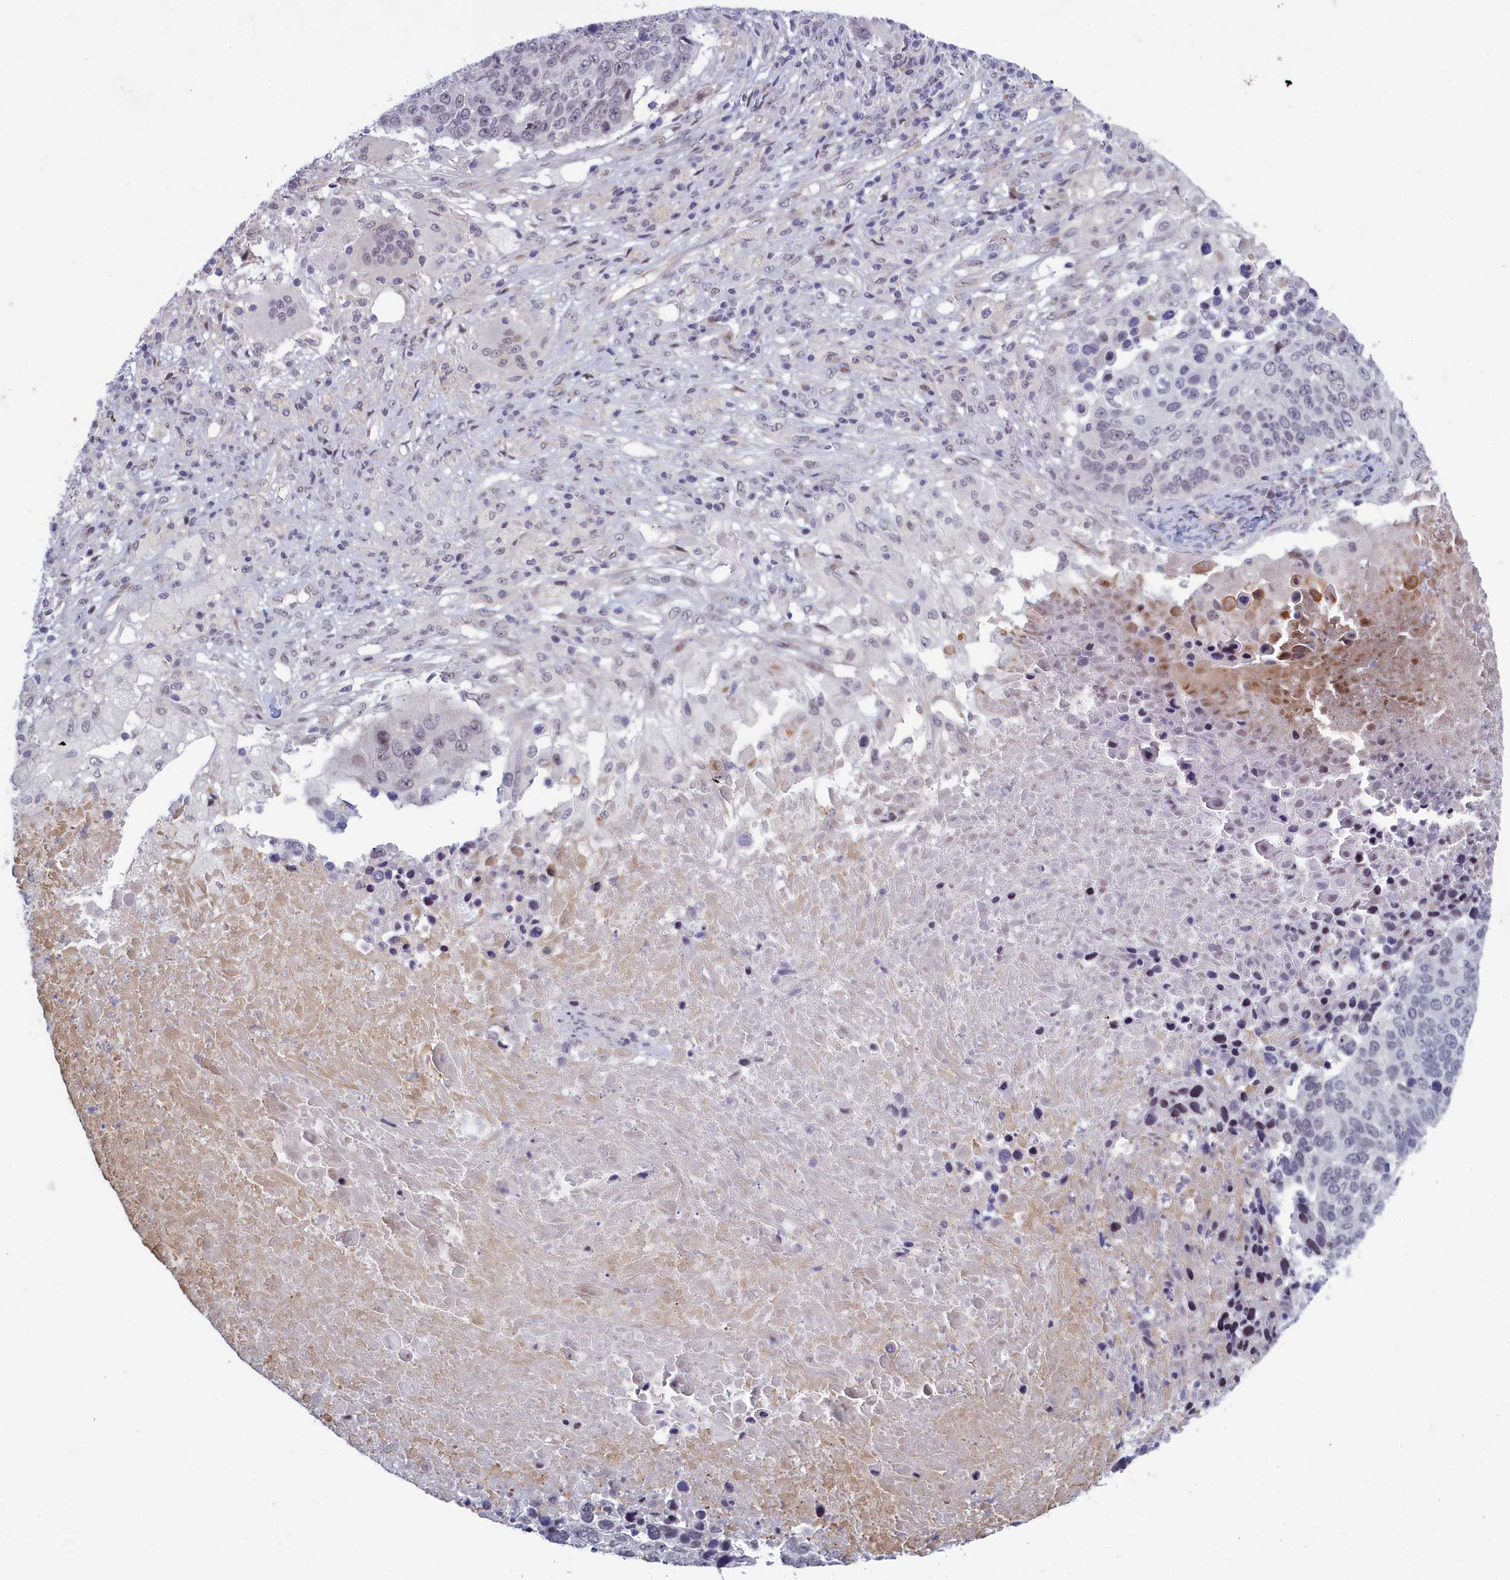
{"staining": {"intensity": "negative", "quantity": "none", "location": "none"}, "tissue": "lung cancer", "cell_type": "Tumor cells", "image_type": "cancer", "snomed": [{"axis": "morphology", "description": "Normal tissue, NOS"}, {"axis": "morphology", "description": "Squamous cell carcinoma, NOS"}, {"axis": "topography", "description": "Lymph node"}, {"axis": "topography", "description": "Lung"}], "caption": "IHC of human lung cancer (squamous cell carcinoma) exhibits no positivity in tumor cells. (Brightfield microscopy of DAB (3,3'-diaminobenzidine) immunohistochemistry at high magnification).", "gene": "ATF7IP2", "patient": {"sex": "male", "age": 66}}